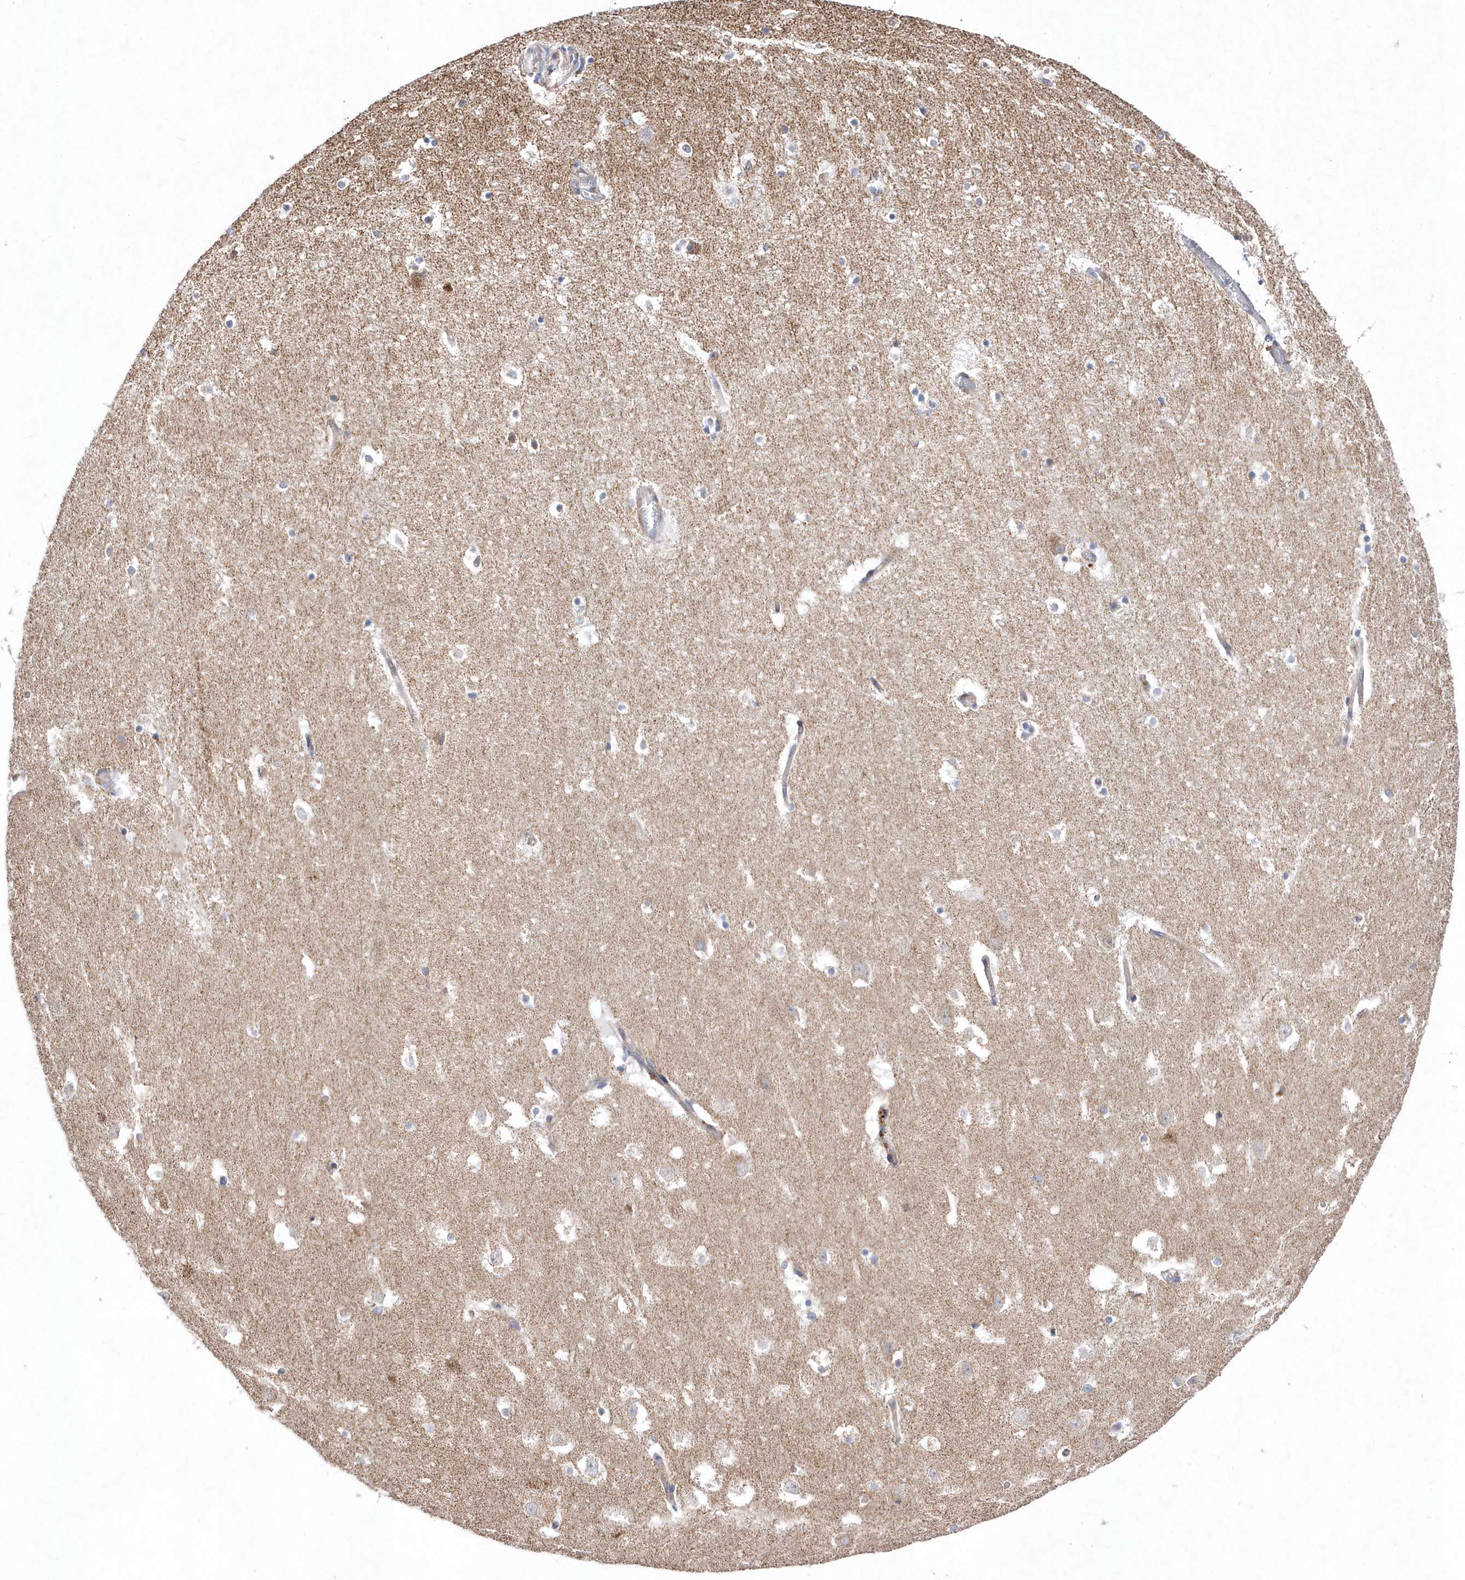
{"staining": {"intensity": "negative", "quantity": "none", "location": "none"}, "tissue": "hippocampus", "cell_type": "Glial cells", "image_type": "normal", "snomed": [{"axis": "morphology", "description": "Normal tissue, NOS"}, {"axis": "topography", "description": "Hippocampus"}], "caption": "DAB immunohistochemical staining of benign hippocampus shows no significant staining in glial cells.", "gene": "JKAMP", "patient": {"sex": "female", "age": 52}}